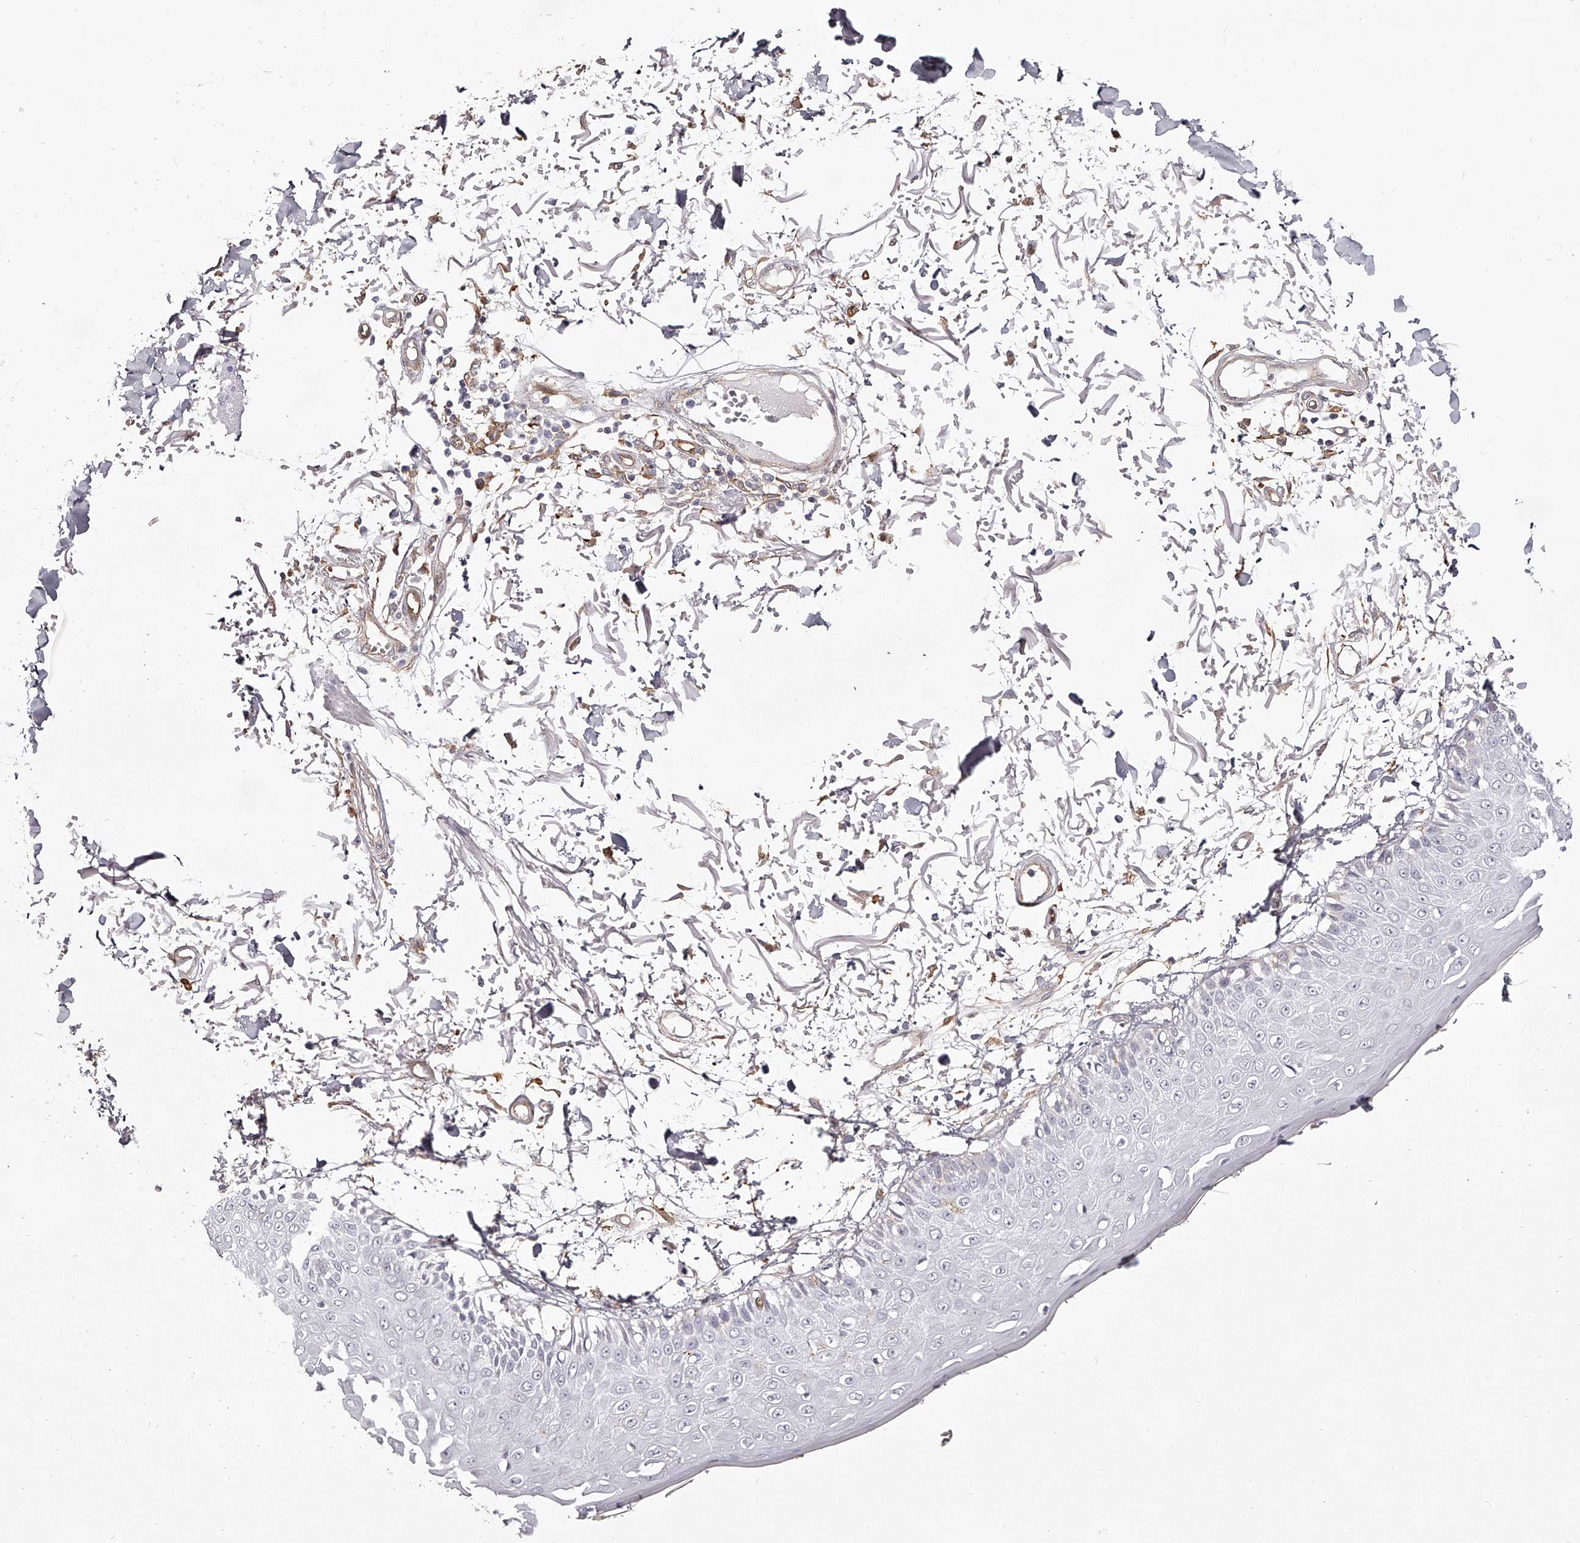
{"staining": {"intensity": "weak", "quantity": ">75%", "location": "cytoplasmic/membranous"}, "tissue": "skin", "cell_type": "Fibroblasts", "image_type": "normal", "snomed": [{"axis": "morphology", "description": "Normal tissue, NOS"}, {"axis": "morphology", "description": "Squamous cell carcinoma, NOS"}, {"axis": "topography", "description": "Skin"}, {"axis": "topography", "description": "Peripheral nerve tissue"}], "caption": "Unremarkable skin displays weak cytoplasmic/membranous staining in approximately >75% of fibroblasts, visualized by immunohistochemistry. (DAB IHC with brightfield microscopy, high magnification).", "gene": "LAP3", "patient": {"sex": "male", "age": 83}}